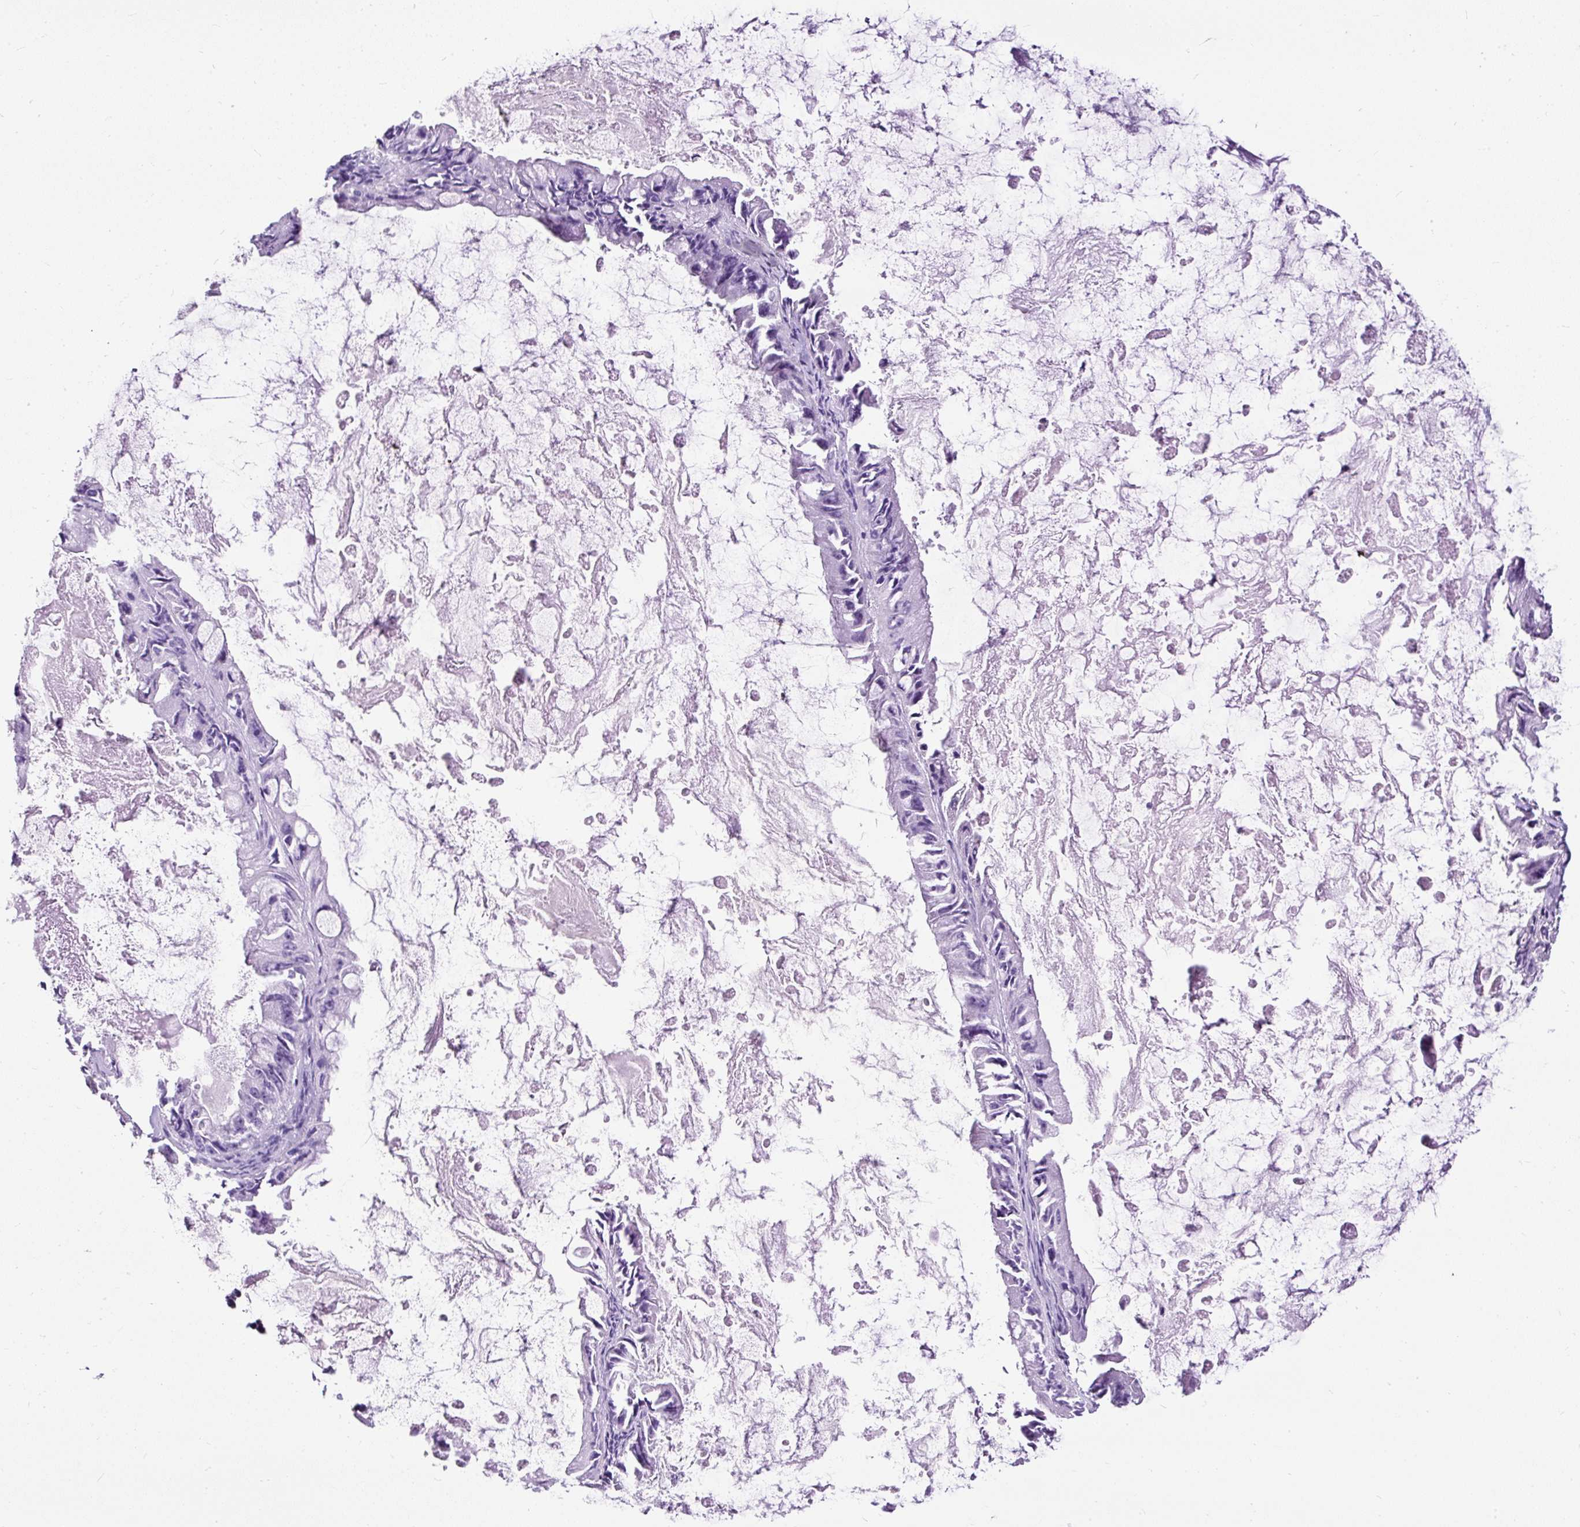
{"staining": {"intensity": "negative", "quantity": "none", "location": "none"}, "tissue": "ovarian cancer", "cell_type": "Tumor cells", "image_type": "cancer", "snomed": [{"axis": "morphology", "description": "Cystadenocarcinoma, mucinous, NOS"}, {"axis": "topography", "description": "Ovary"}], "caption": "Ovarian mucinous cystadenocarcinoma was stained to show a protein in brown. There is no significant positivity in tumor cells.", "gene": "NTS", "patient": {"sex": "female", "age": 61}}